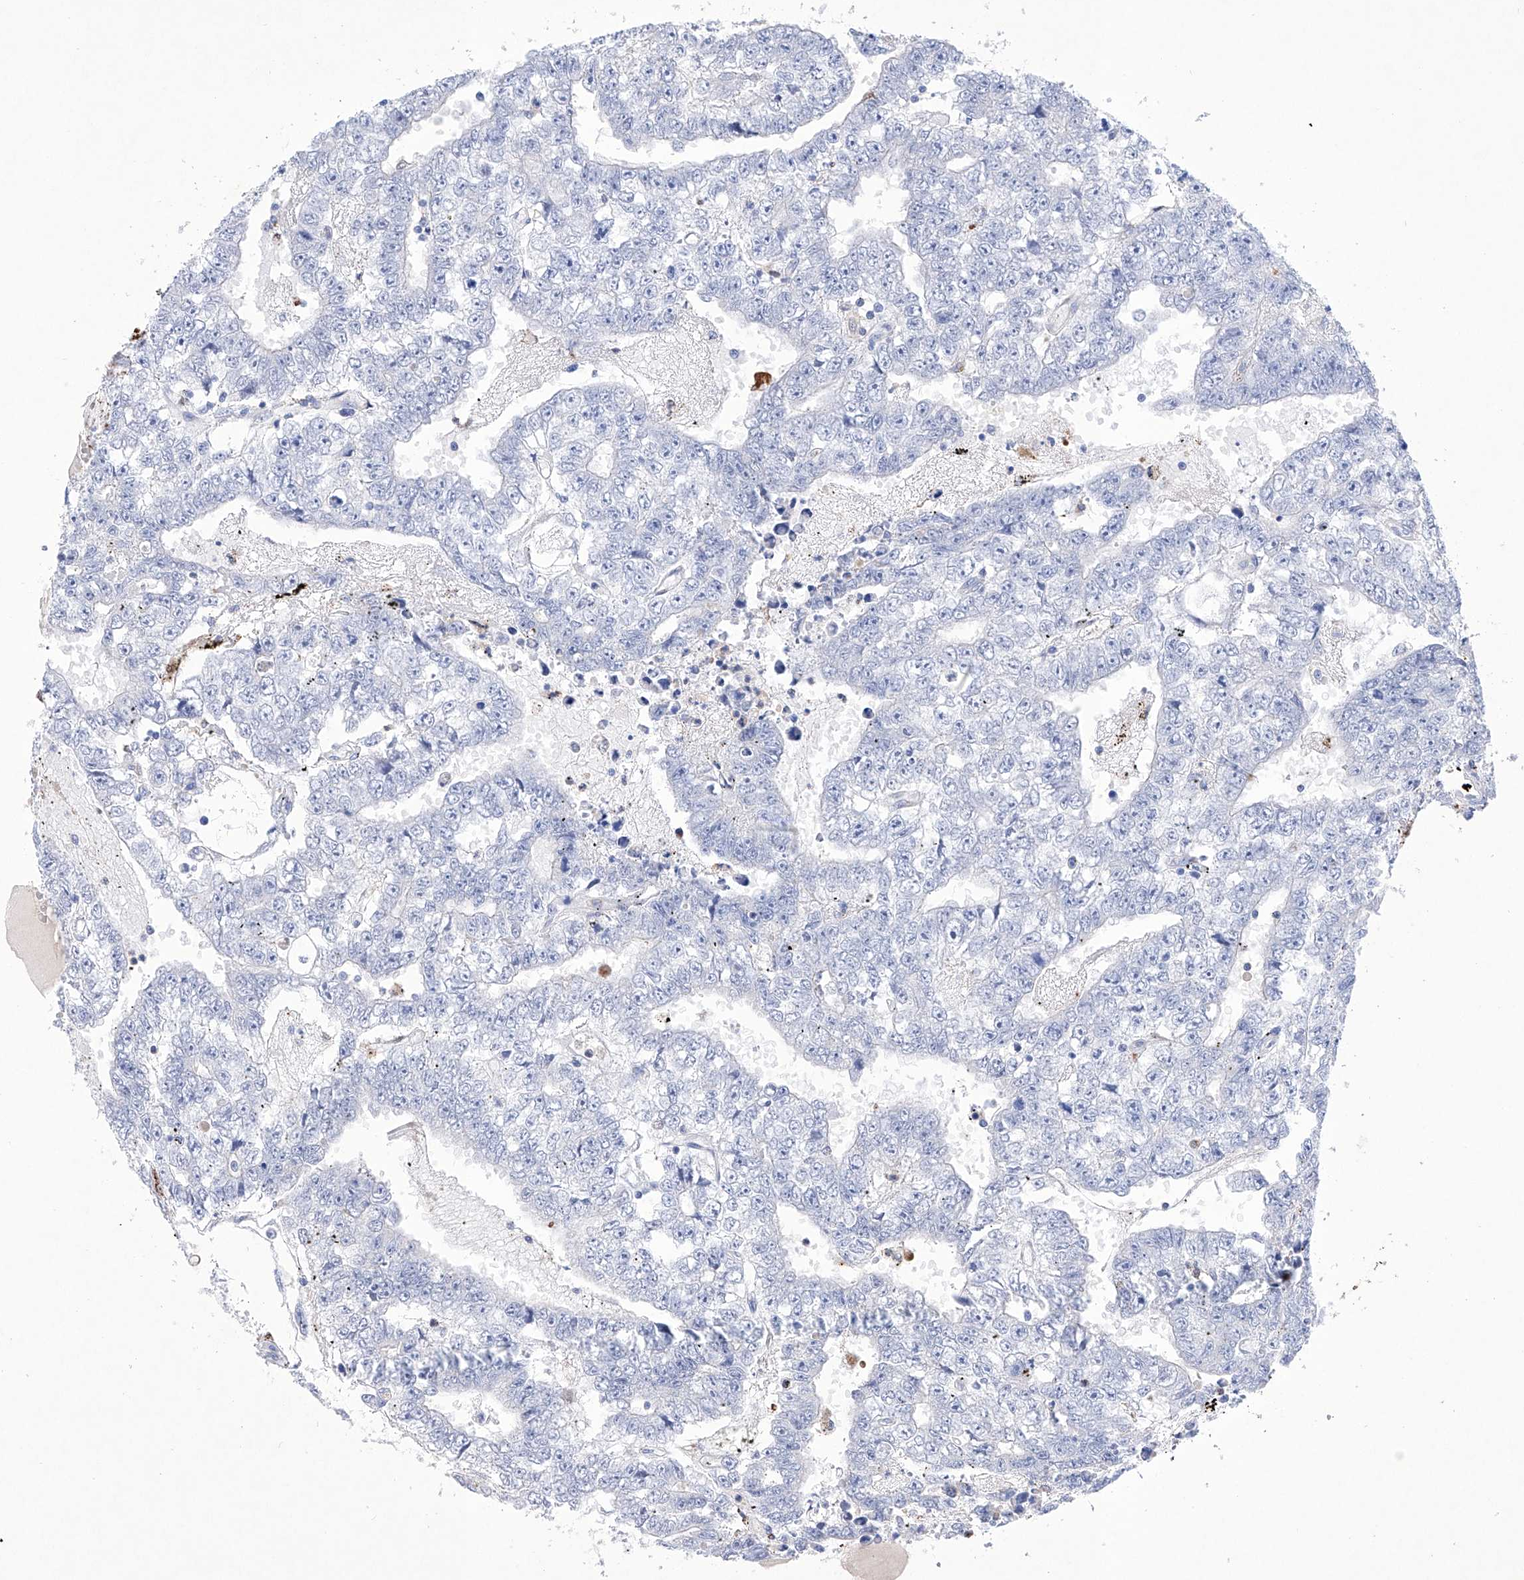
{"staining": {"intensity": "negative", "quantity": "none", "location": "none"}, "tissue": "testis cancer", "cell_type": "Tumor cells", "image_type": "cancer", "snomed": [{"axis": "morphology", "description": "Carcinoma, Embryonal, NOS"}, {"axis": "topography", "description": "Testis"}], "caption": "This is an IHC image of human testis cancer (embryonal carcinoma). There is no positivity in tumor cells.", "gene": "NRROS", "patient": {"sex": "male", "age": 25}}